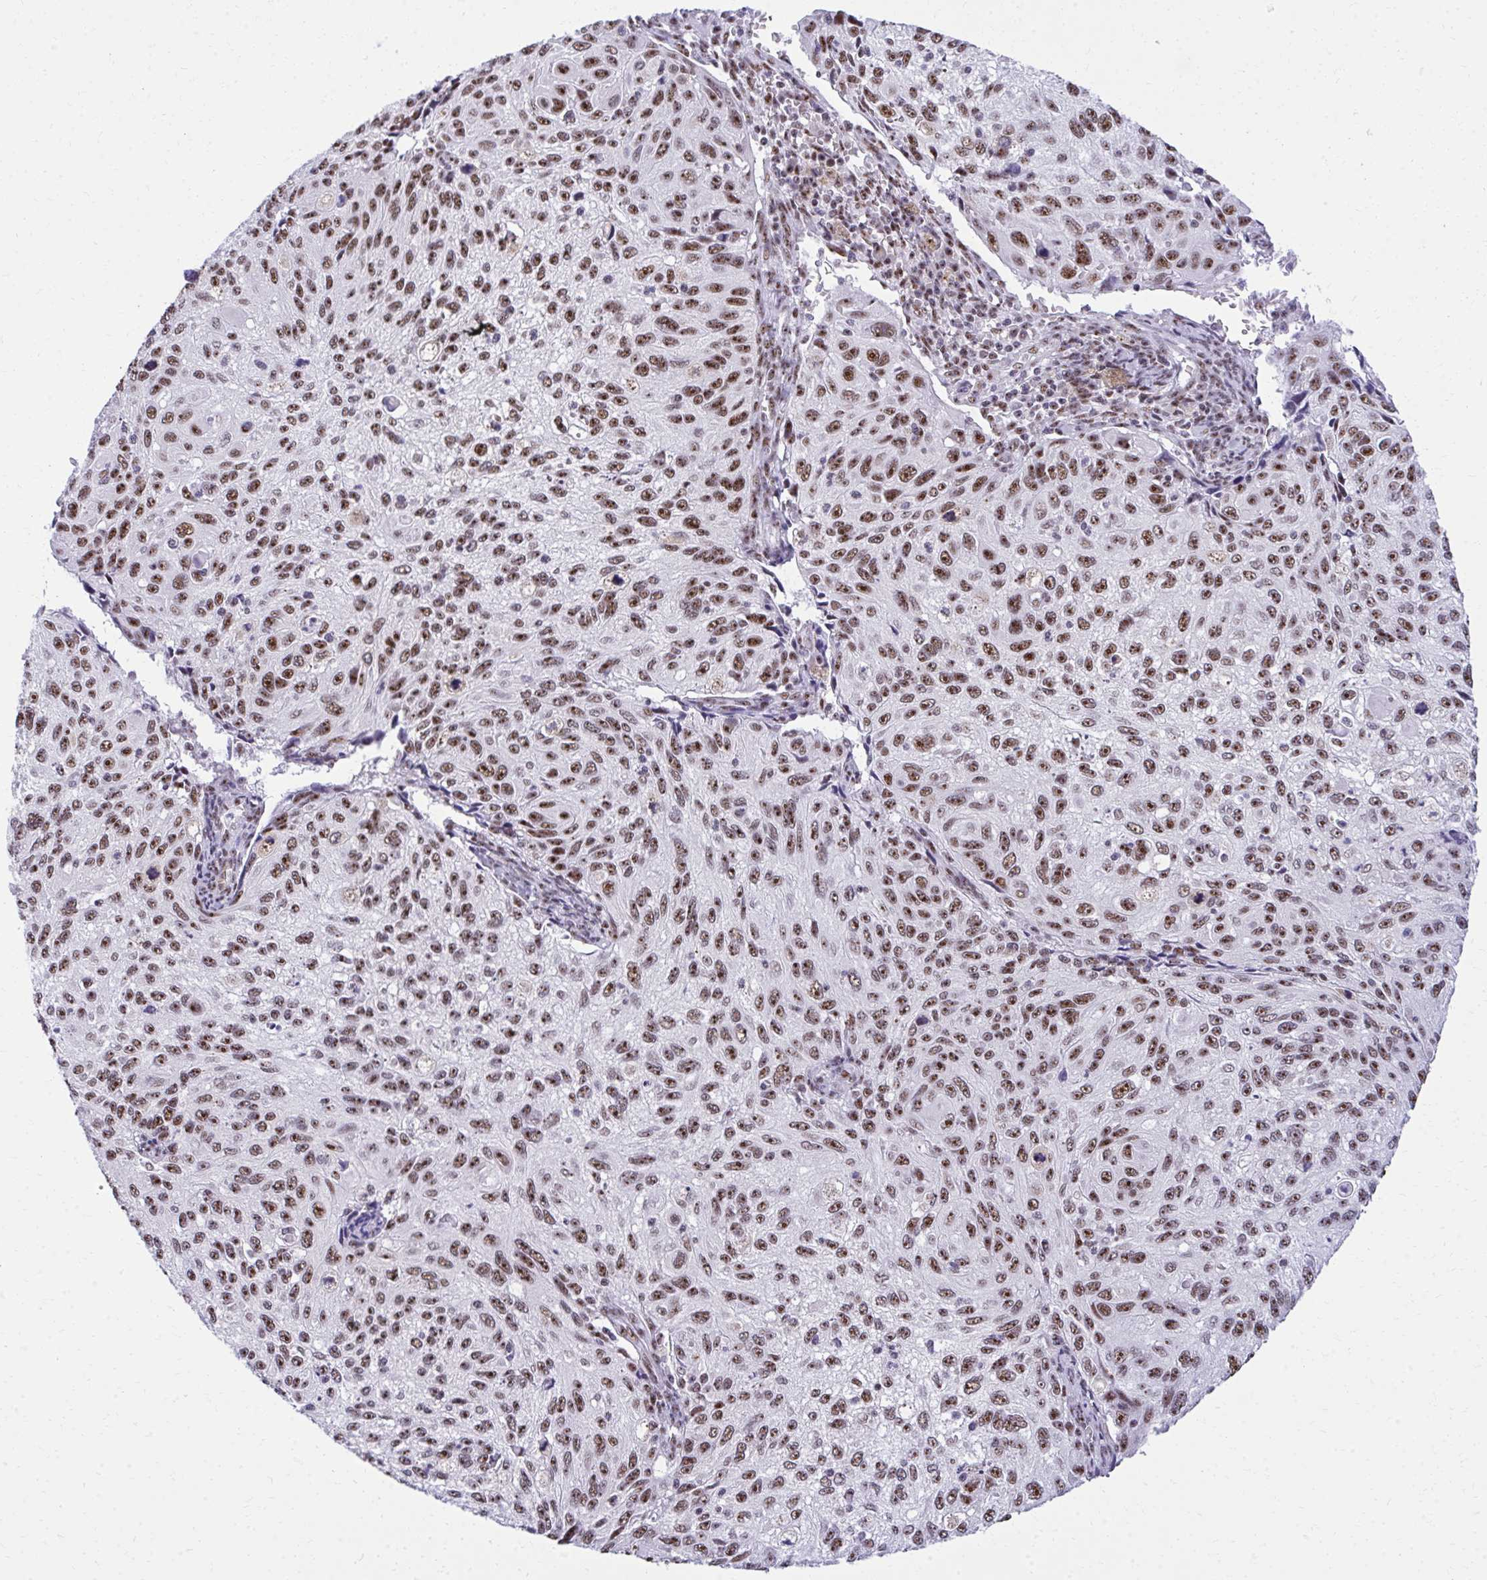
{"staining": {"intensity": "strong", "quantity": ">75%", "location": "nuclear"}, "tissue": "cervical cancer", "cell_type": "Tumor cells", "image_type": "cancer", "snomed": [{"axis": "morphology", "description": "Squamous cell carcinoma, NOS"}, {"axis": "topography", "description": "Cervix"}], "caption": "About >75% of tumor cells in squamous cell carcinoma (cervical) exhibit strong nuclear protein staining as visualized by brown immunohistochemical staining.", "gene": "PELP1", "patient": {"sex": "female", "age": 70}}